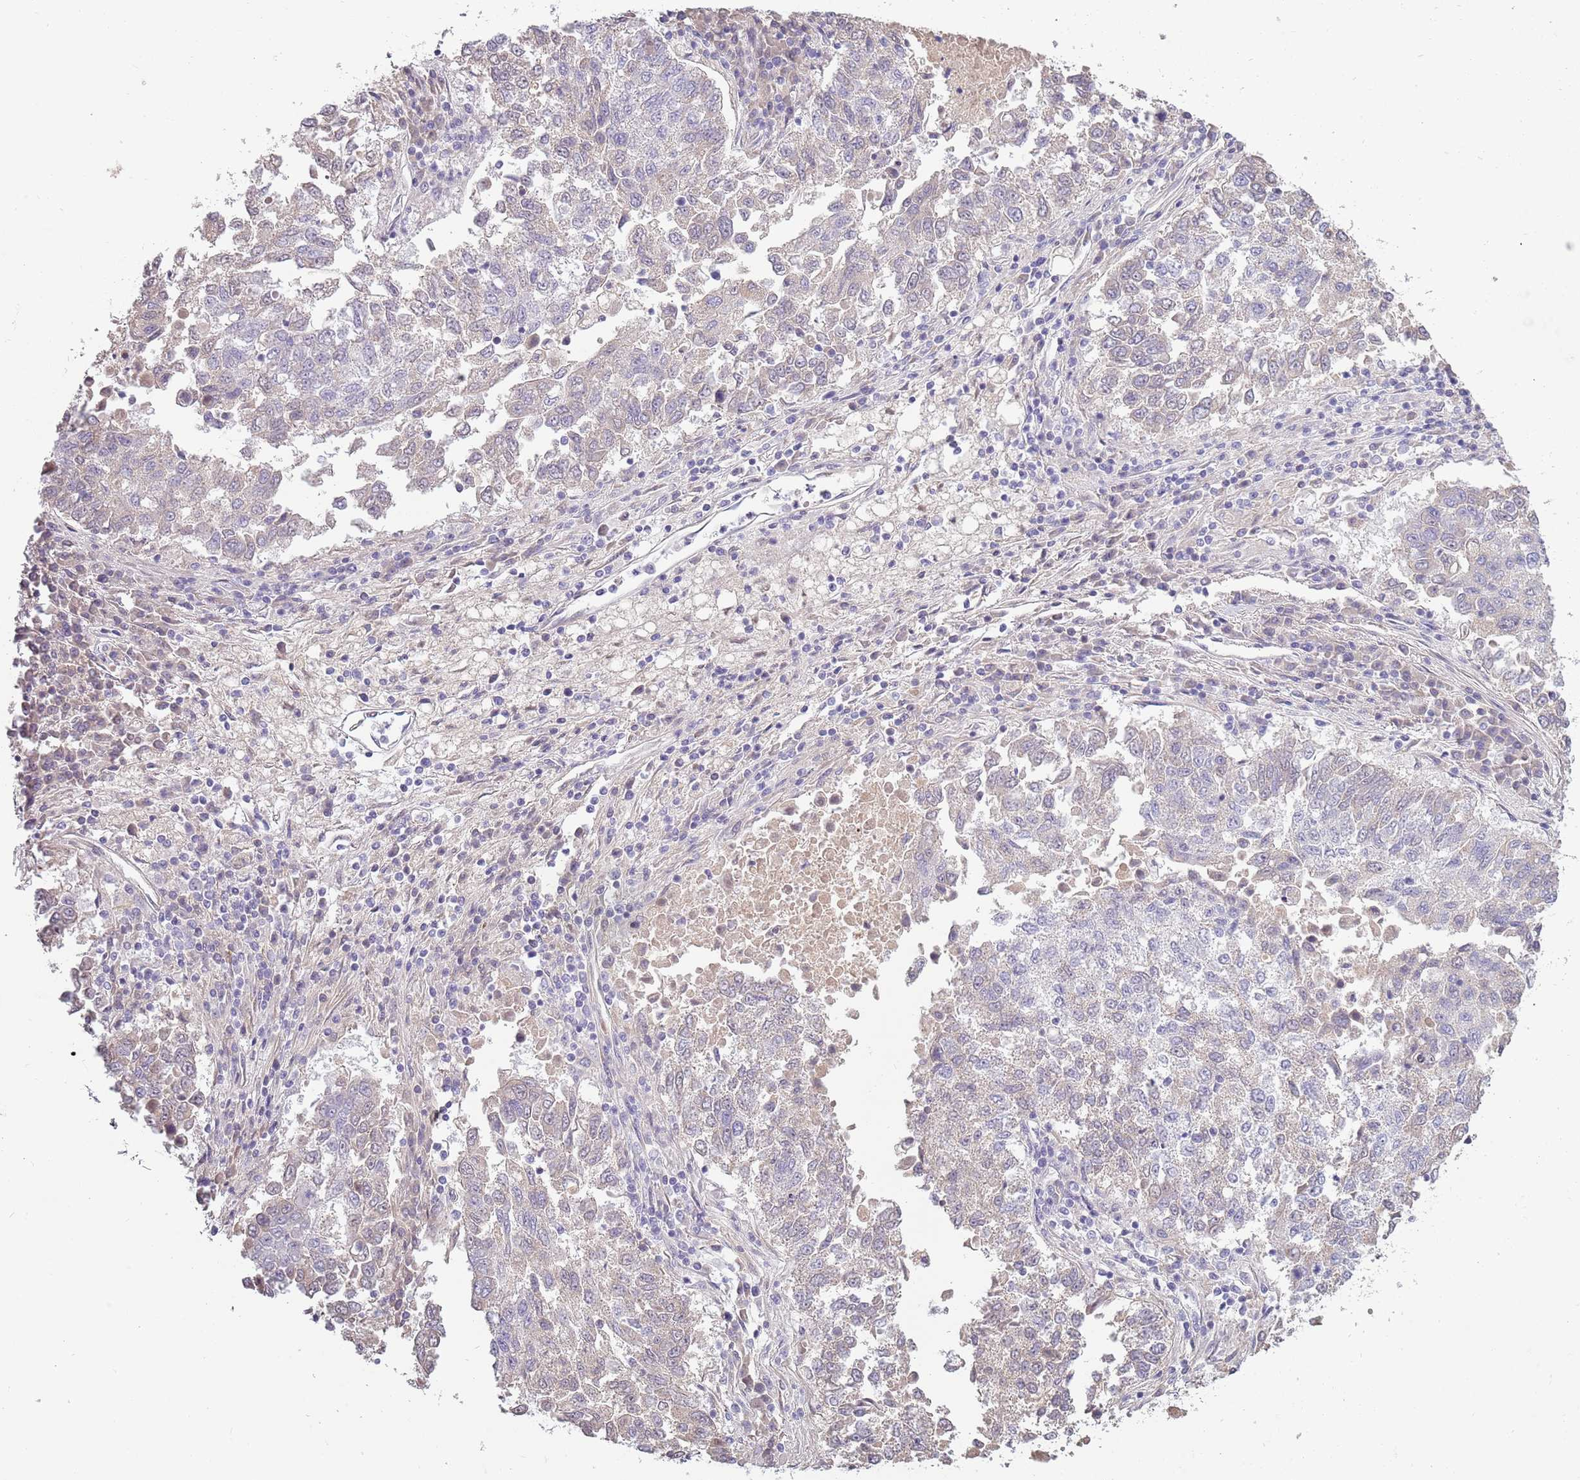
{"staining": {"intensity": "weak", "quantity": "<25%", "location": "cytoplasmic/membranous"}, "tissue": "lung cancer", "cell_type": "Tumor cells", "image_type": "cancer", "snomed": [{"axis": "morphology", "description": "Squamous cell carcinoma, NOS"}, {"axis": "topography", "description": "Lung"}], "caption": "Lung cancer was stained to show a protein in brown. There is no significant positivity in tumor cells. (DAB (3,3'-diaminobenzidine) IHC, high magnification).", "gene": "TNFRSF6B", "patient": {"sex": "male", "age": 73}}